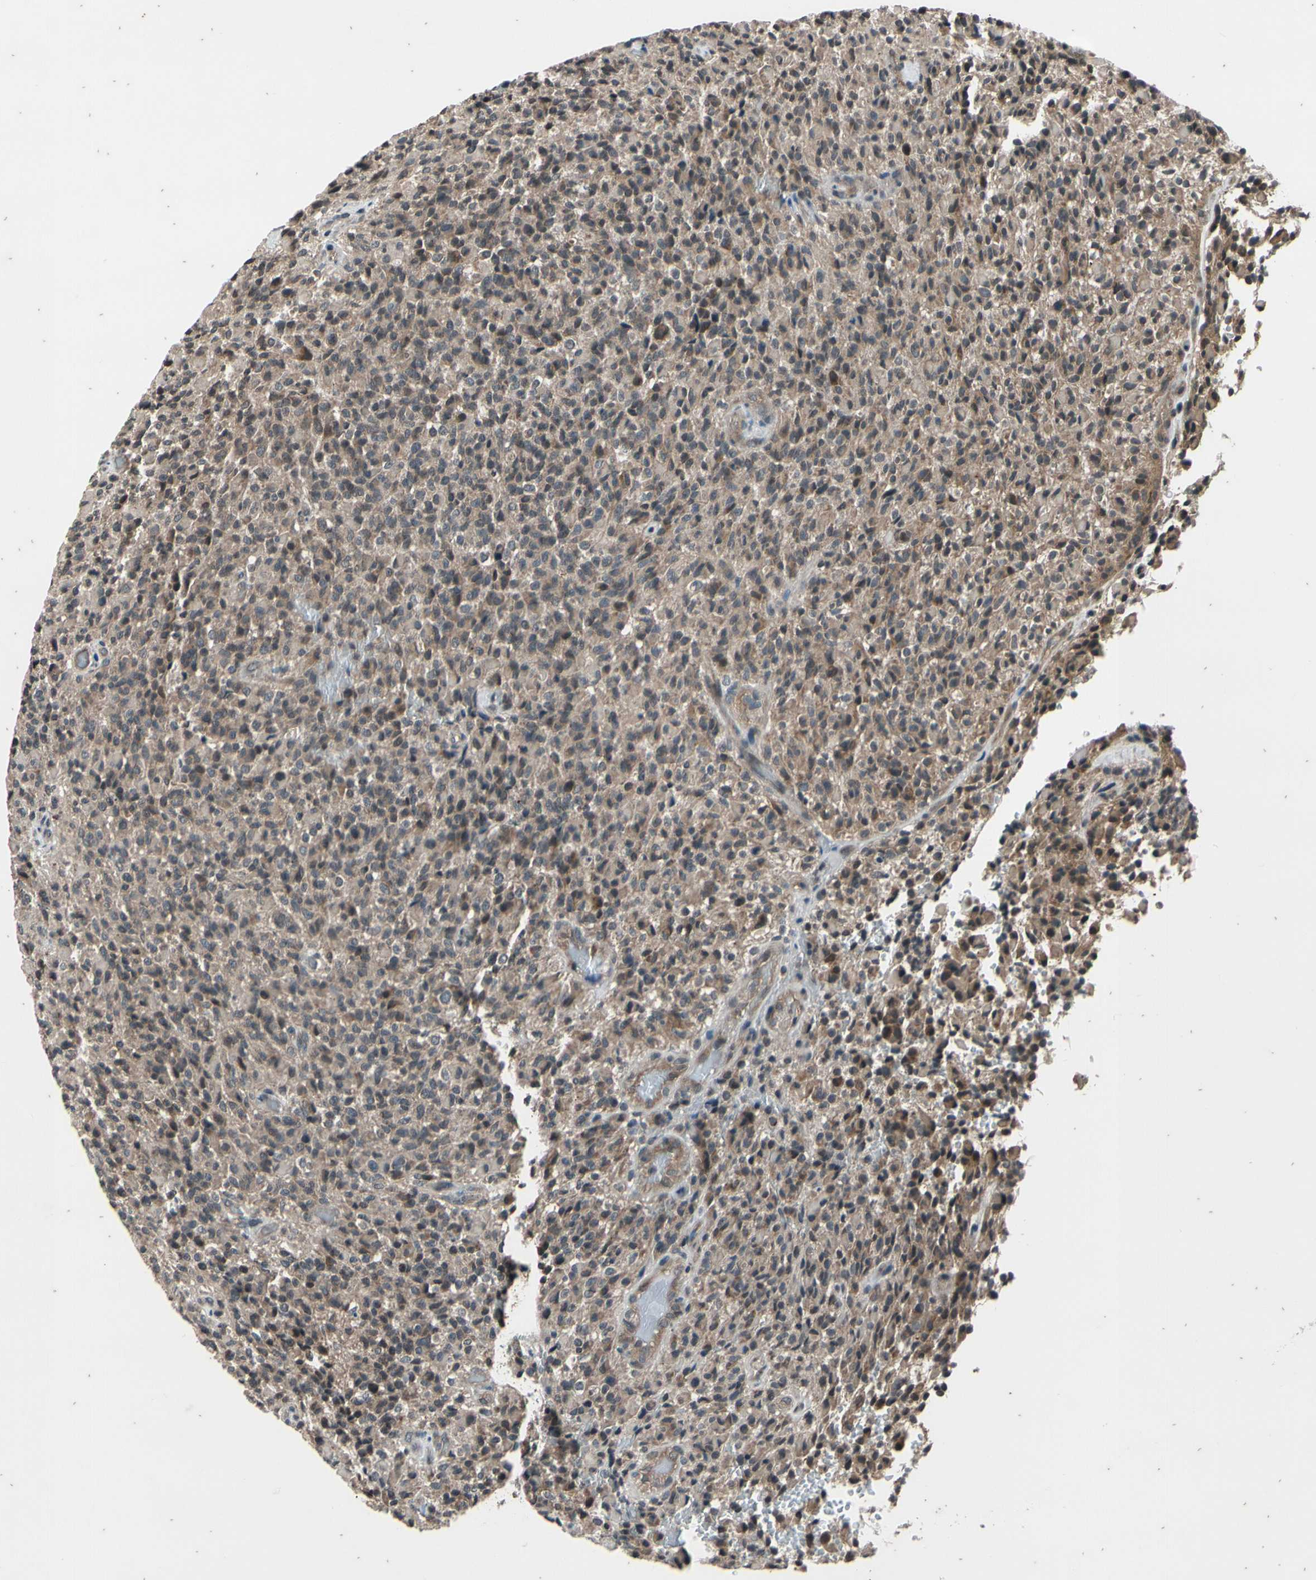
{"staining": {"intensity": "weak", "quantity": ">75%", "location": "cytoplasmic/membranous"}, "tissue": "glioma", "cell_type": "Tumor cells", "image_type": "cancer", "snomed": [{"axis": "morphology", "description": "Glioma, malignant, High grade"}, {"axis": "topography", "description": "Brain"}], "caption": "The photomicrograph displays a brown stain indicating the presence of a protein in the cytoplasmic/membranous of tumor cells in glioma. Nuclei are stained in blue.", "gene": "MBTPS2", "patient": {"sex": "male", "age": 71}}